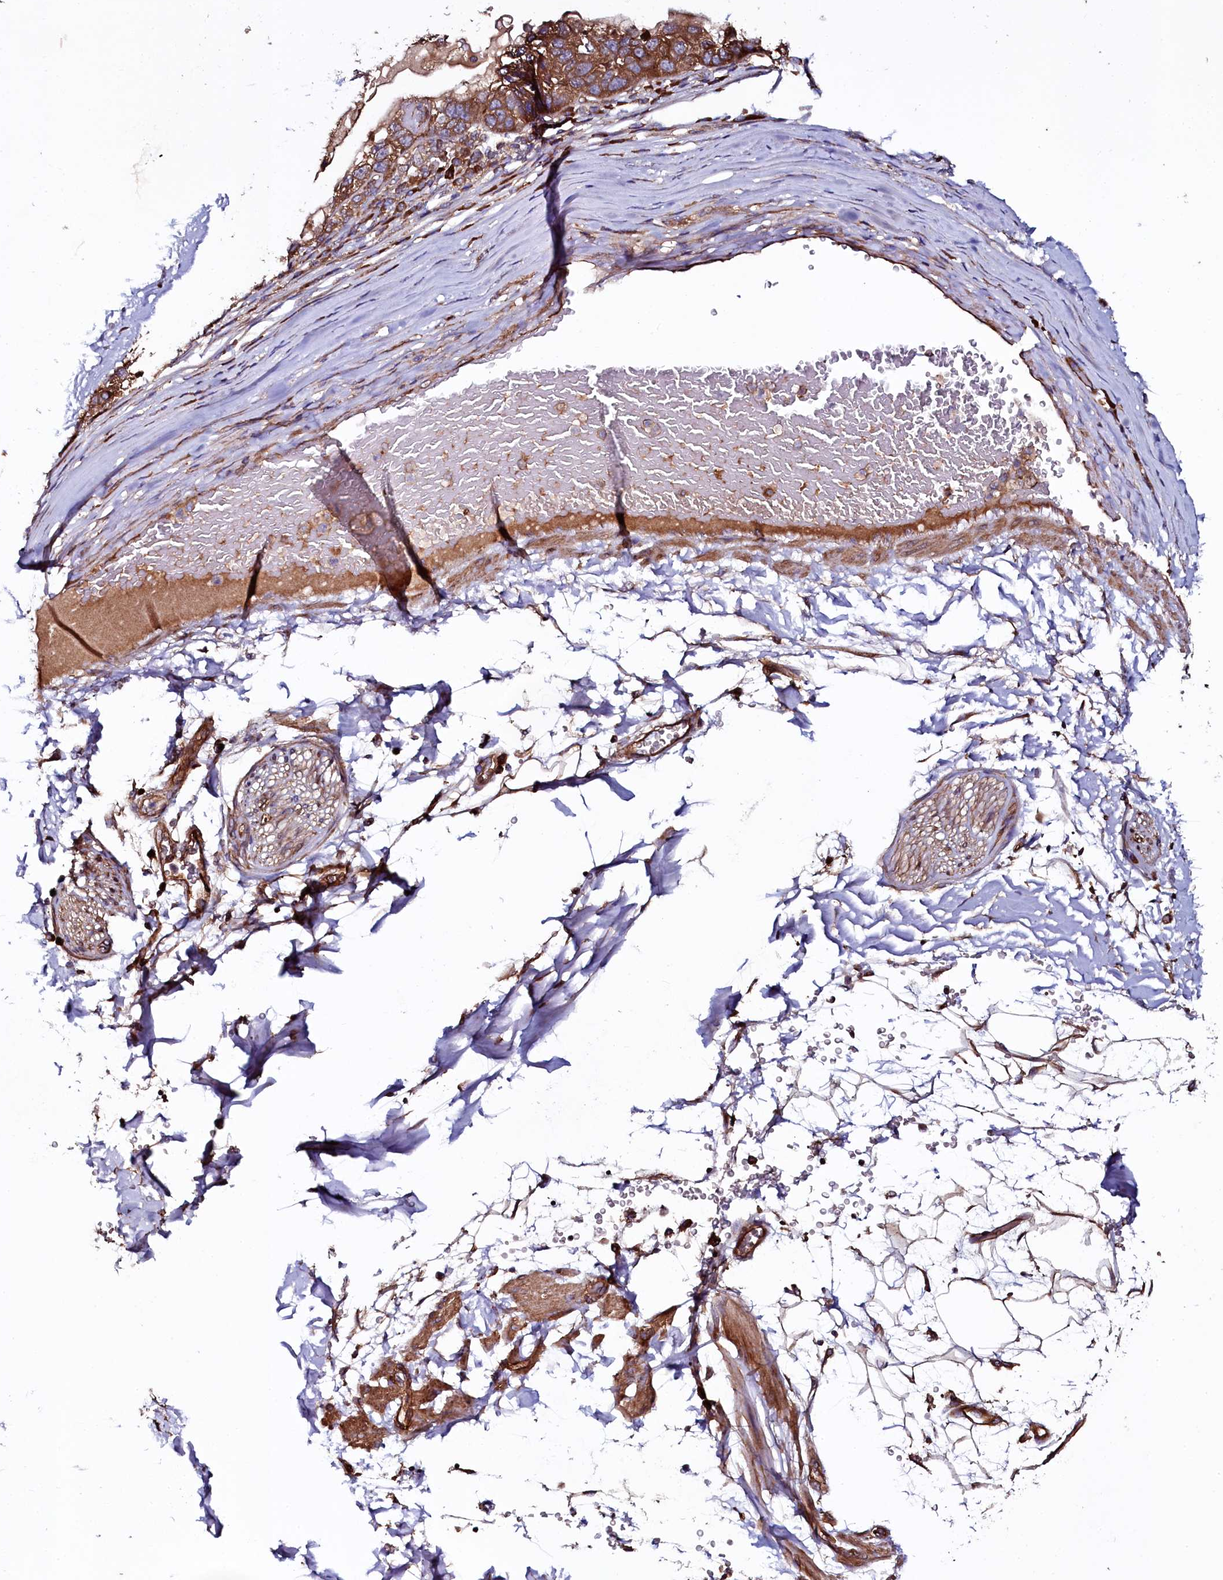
{"staining": {"intensity": "strong", "quantity": ">75%", "location": "cytoplasmic/membranous"}, "tissue": "pancreatic cancer", "cell_type": "Tumor cells", "image_type": "cancer", "snomed": [{"axis": "morphology", "description": "Adenocarcinoma, NOS"}, {"axis": "topography", "description": "Pancreas"}], "caption": "Protein staining shows strong cytoplasmic/membranous positivity in approximately >75% of tumor cells in pancreatic cancer.", "gene": "USPL1", "patient": {"sex": "female", "age": 61}}